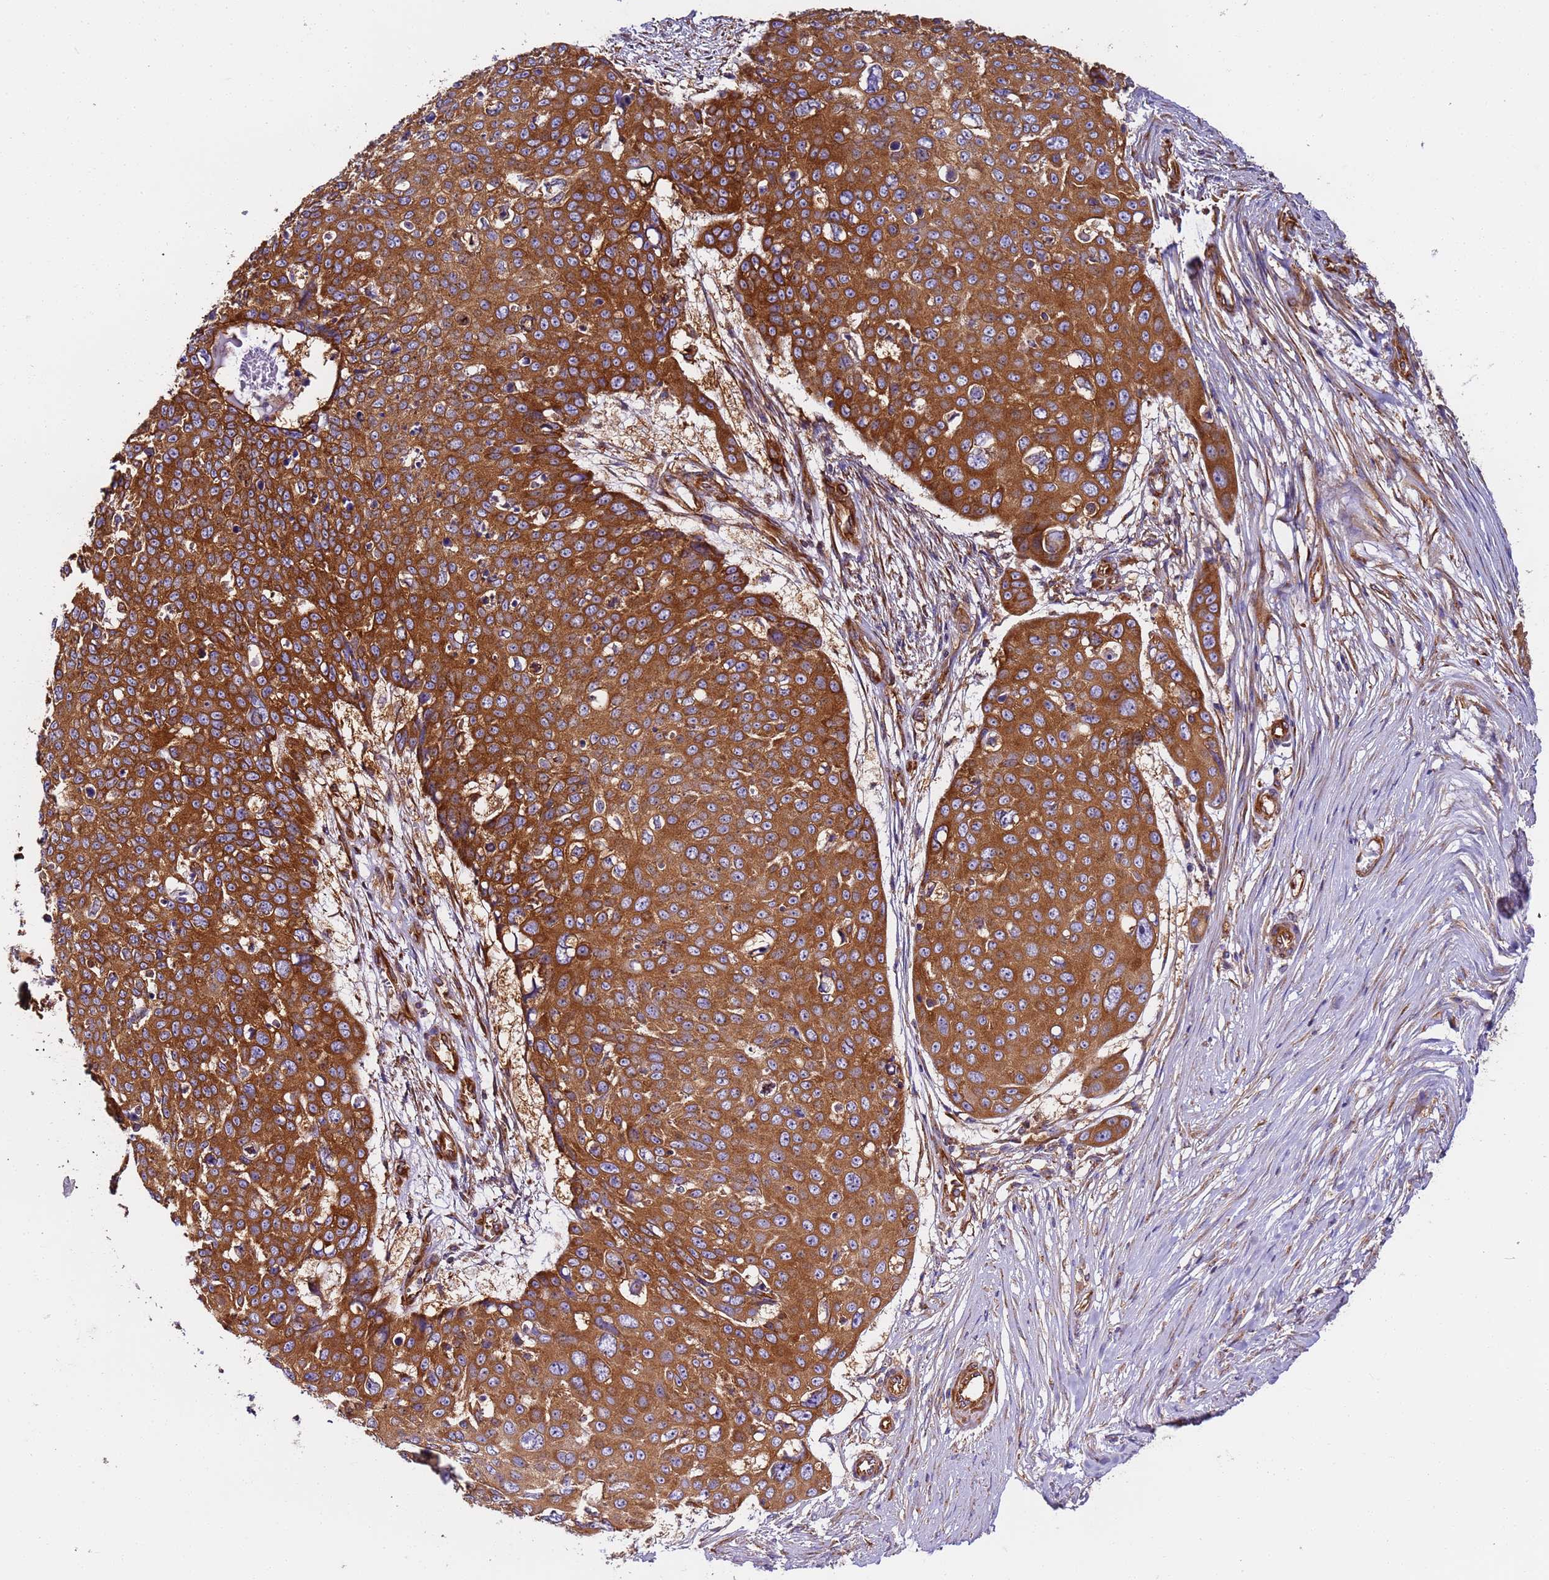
{"staining": {"intensity": "strong", "quantity": ">75%", "location": "cytoplasmic/membranous"}, "tissue": "skin cancer", "cell_type": "Tumor cells", "image_type": "cancer", "snomed": [{"axis": "morphology", "description": "Squamous cell carcinoma, NOS"}, {"axis": "topography", "description": "Skin"}], "caption": "Protein expression analysis of human squamous cell carcinoma (skin) reveals strong cytoplasmic/membranous positivity in about >75% of tumor cells. (Stains: DAB (3,3'-diaminobenzidine) in brown, nuclei in blue, Microscopy: brightfield microscopy at high magnification).", "gene": "DYNC1I2", "patient": {"sex": "male", "age": 71}}